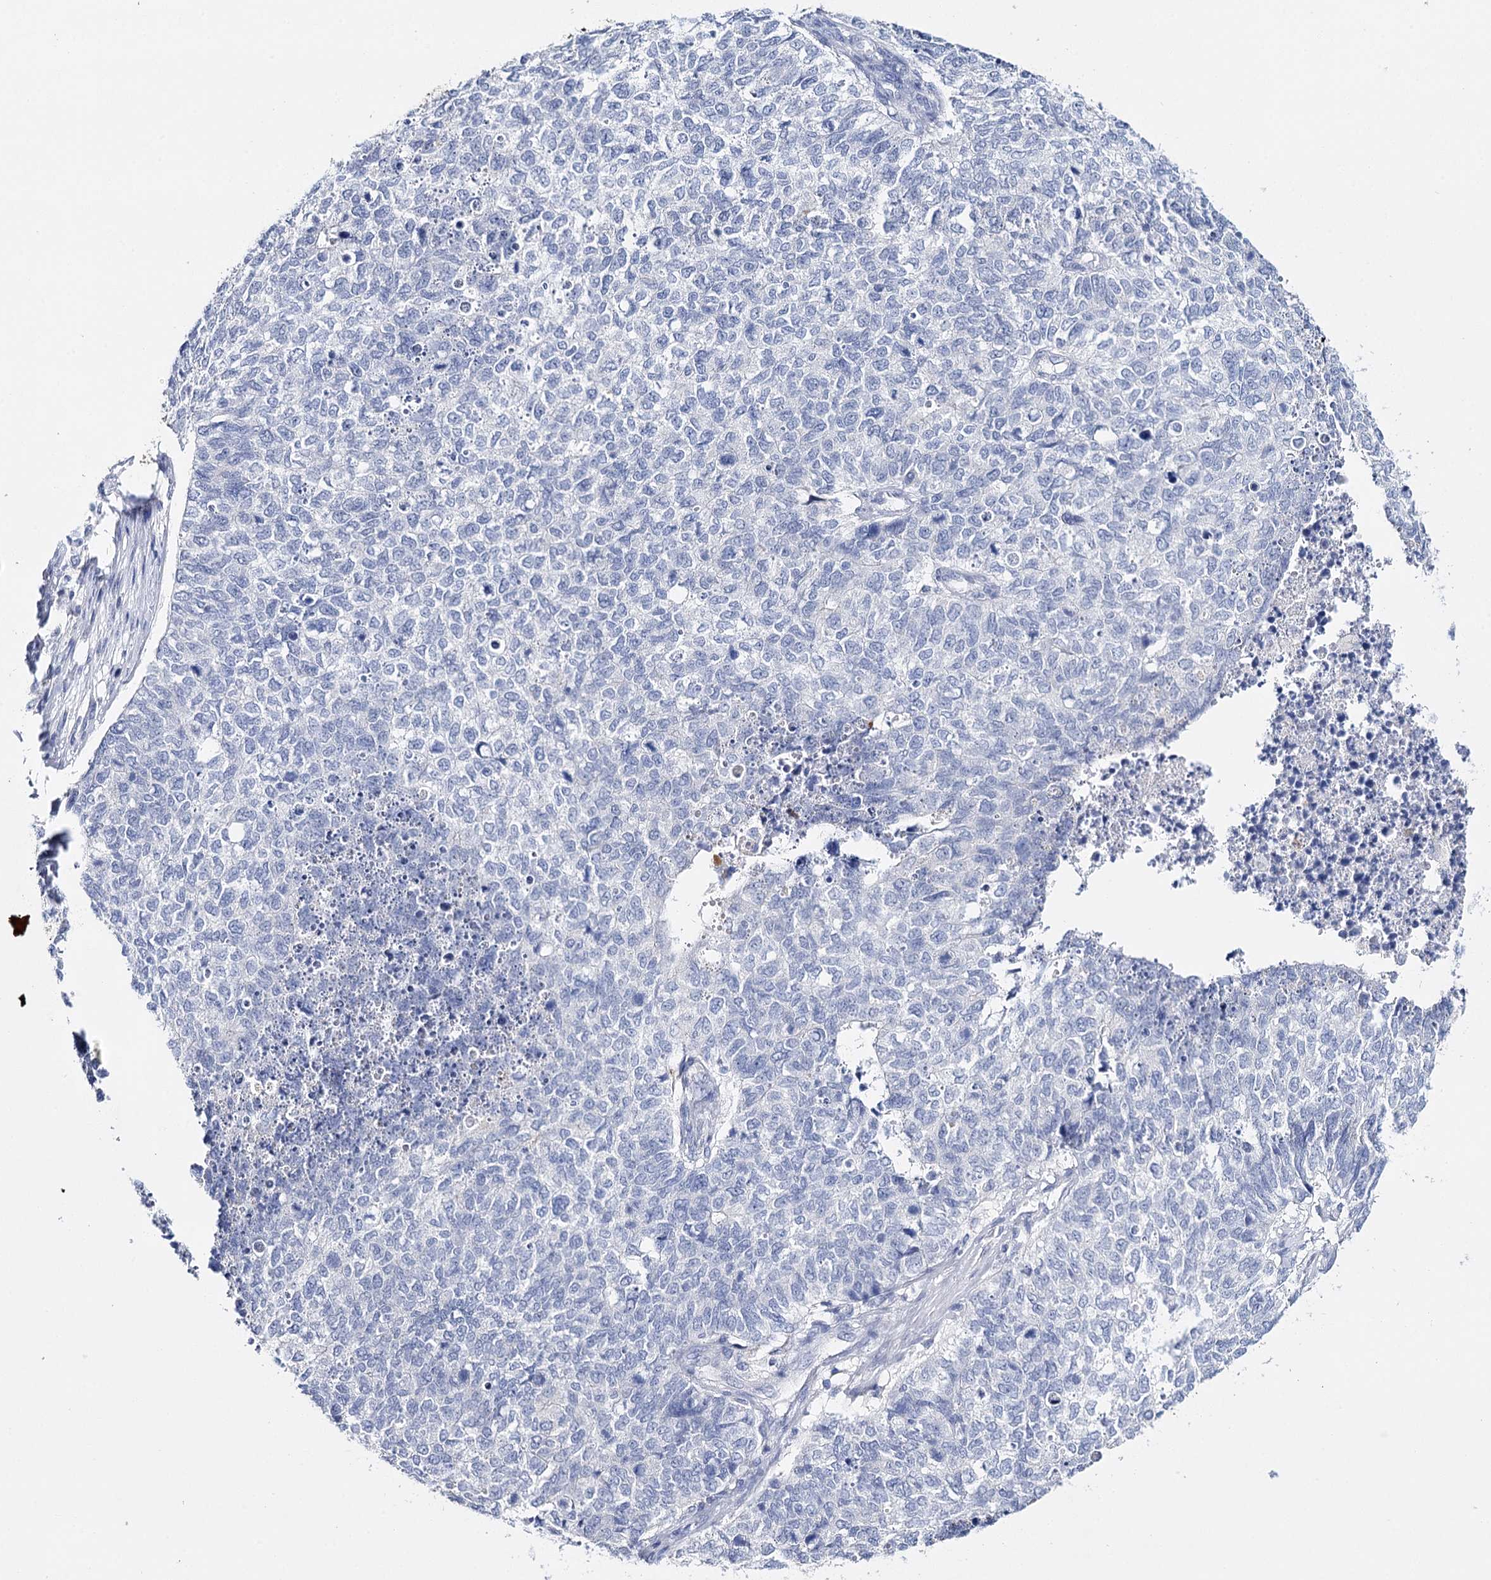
{"staining": {"intensity": "negative", "quantity": "none", "location": "none"}, "tissue": "cervical cancer", "cell_type": "Tumor cells", "image_type": "cancer", "snomed": [{"axis": "morphology", "description": "Squamous cell carcinoma, NOS"}, {"axis": "topography", "description": "Cervix"}], "caption": "Human squamous cell carcinoma (cervical) stained for a protein using IHC shows no staining in tumor cells.", "gene": "CEACAM8", "patient": {"sex": "female", "age": 63}}